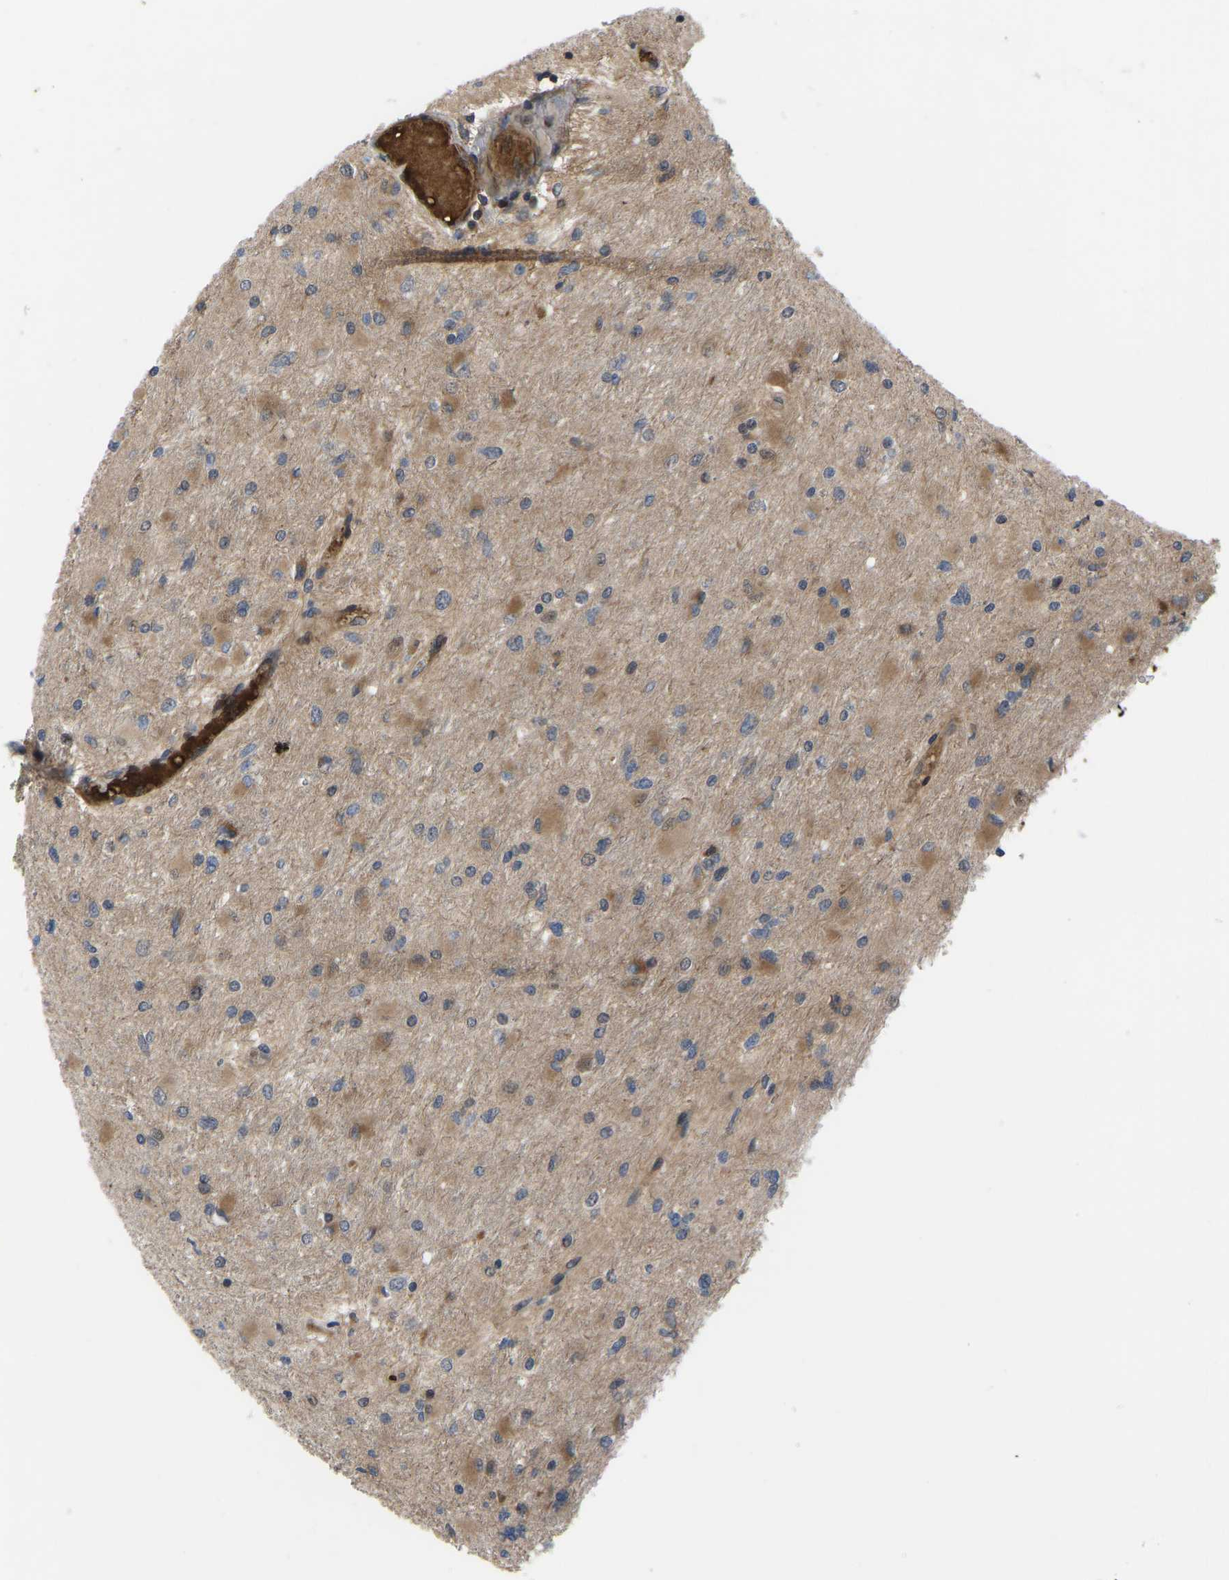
{"staining": {"intensity": "moderate", "quantity": ">75%", "location": "cytoplasmic/membranous"}, "tissue": "glioma", "cell_type": "Tumor cells", "image_type": "cancer", "snomed": [{"axis": "morphology", "description": "Glioma, malignant, High grade"}, {"axis": "topography", "description": "Cerebral cortex"}], "caption": "Tumor cells show medium levels of moderate cytoplasmic/membranous positivity in about >75% of cells in glioma.", "gene": "CYP7B1", "patient": {"sex": "female", "age": 36}}